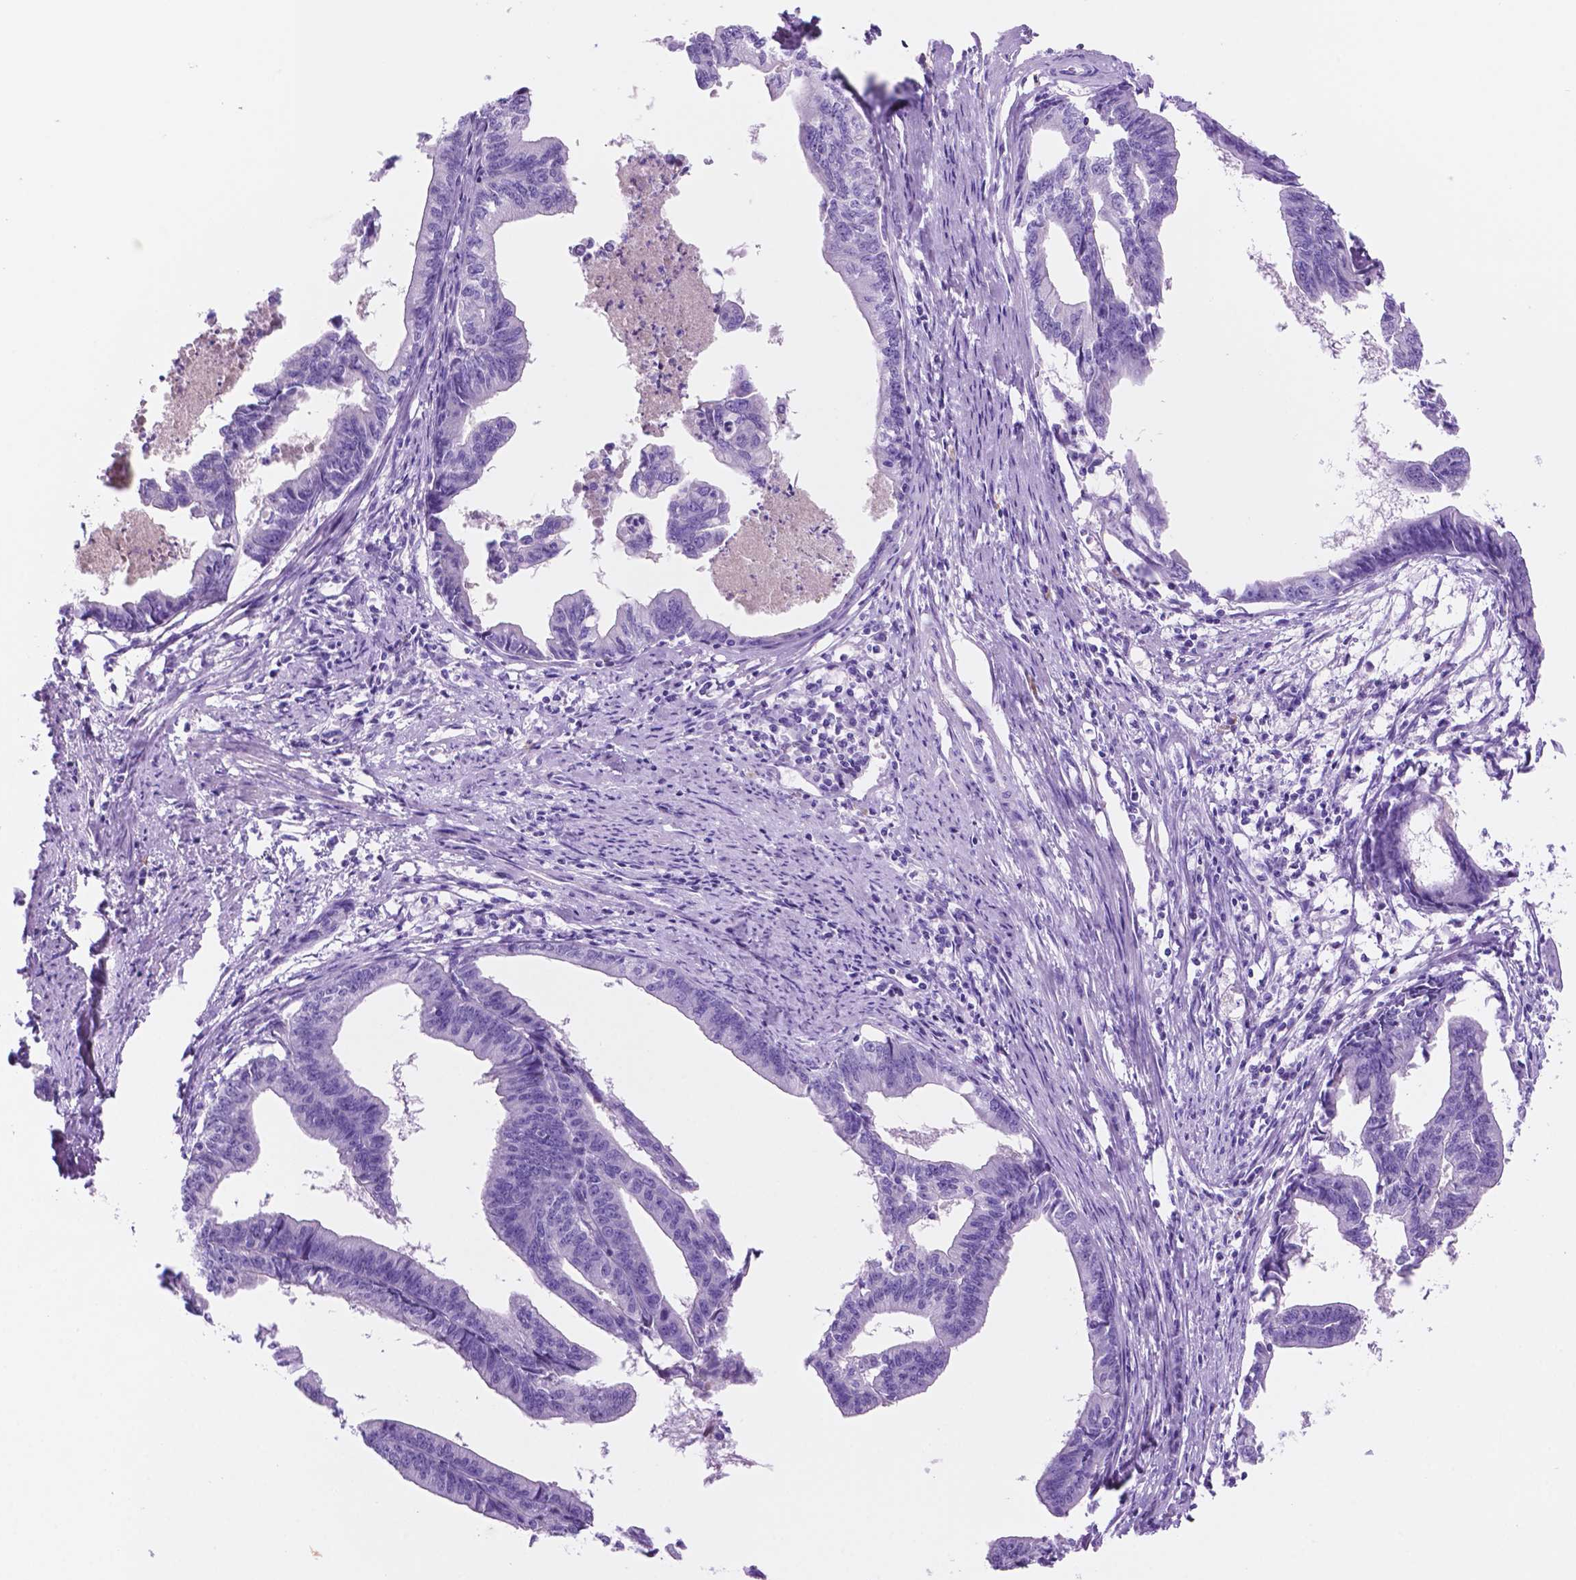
{"staining": {"intensity": "negative", "quantity": "none", "location": "none"}, "tissue": "endometrial cancer", "cell_type": "Tumor cells", "image_type": "cancer", "snomed": [{"axis": "morphology", "description": "Adenocarcinoma, NOS"}, {"axis": "topography", "description": "Endometrium"}], "caption": "This is a histopathology image of immunohistochemistry (IHC) staining of endometrial cancer (adenocarcinoma), which shows no expression in tumor cells.", "gene": "FOXB2", "patient": {"sex": "female", "age": 65}}